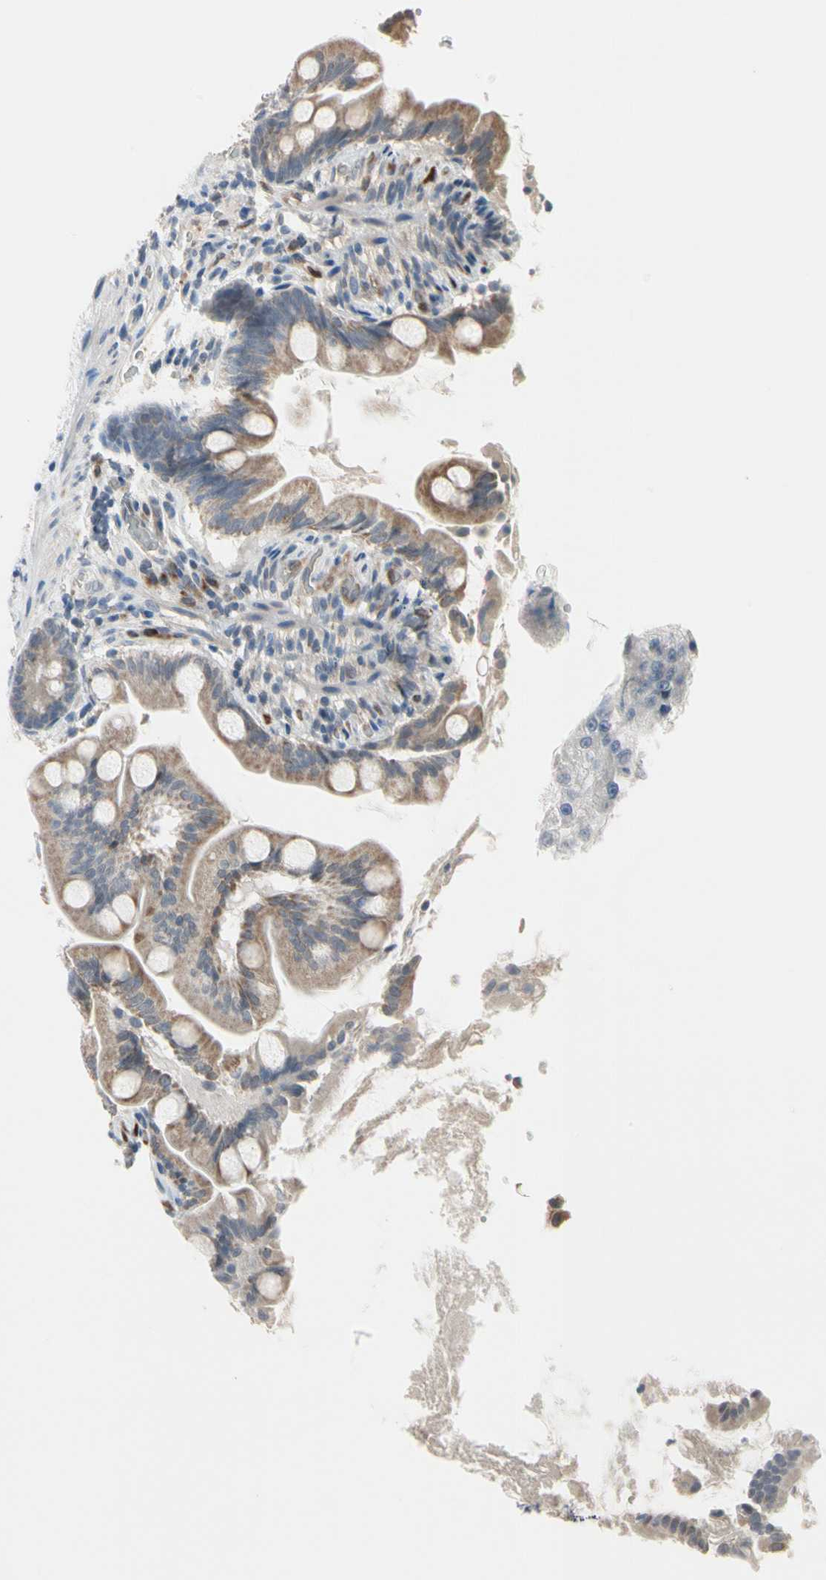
{"staining": {"intensity": "moderate", "quantity": ">75%", "location": "cytoplasmic/membranous"}, "tissue": "small intestine", "cell_type": "Glandular cells", "image_type": "normal", "snomed": [{"axis": "morphology", "description": "Normal tissue, NOS"}, {"axis": "topography", "description": "Small intestine"}], "caption": "Small intestine stained with immunohistochemistry displays moderate cytoplasmic/membranous positivity in about >75% of glandular cells. The staining was performed using DAB, with brown indicating positive protein expression. Nuclei are stained blue with hematoxylin.", "gene": "MARK1", "patient": {"sex": "female", "age": 56}}